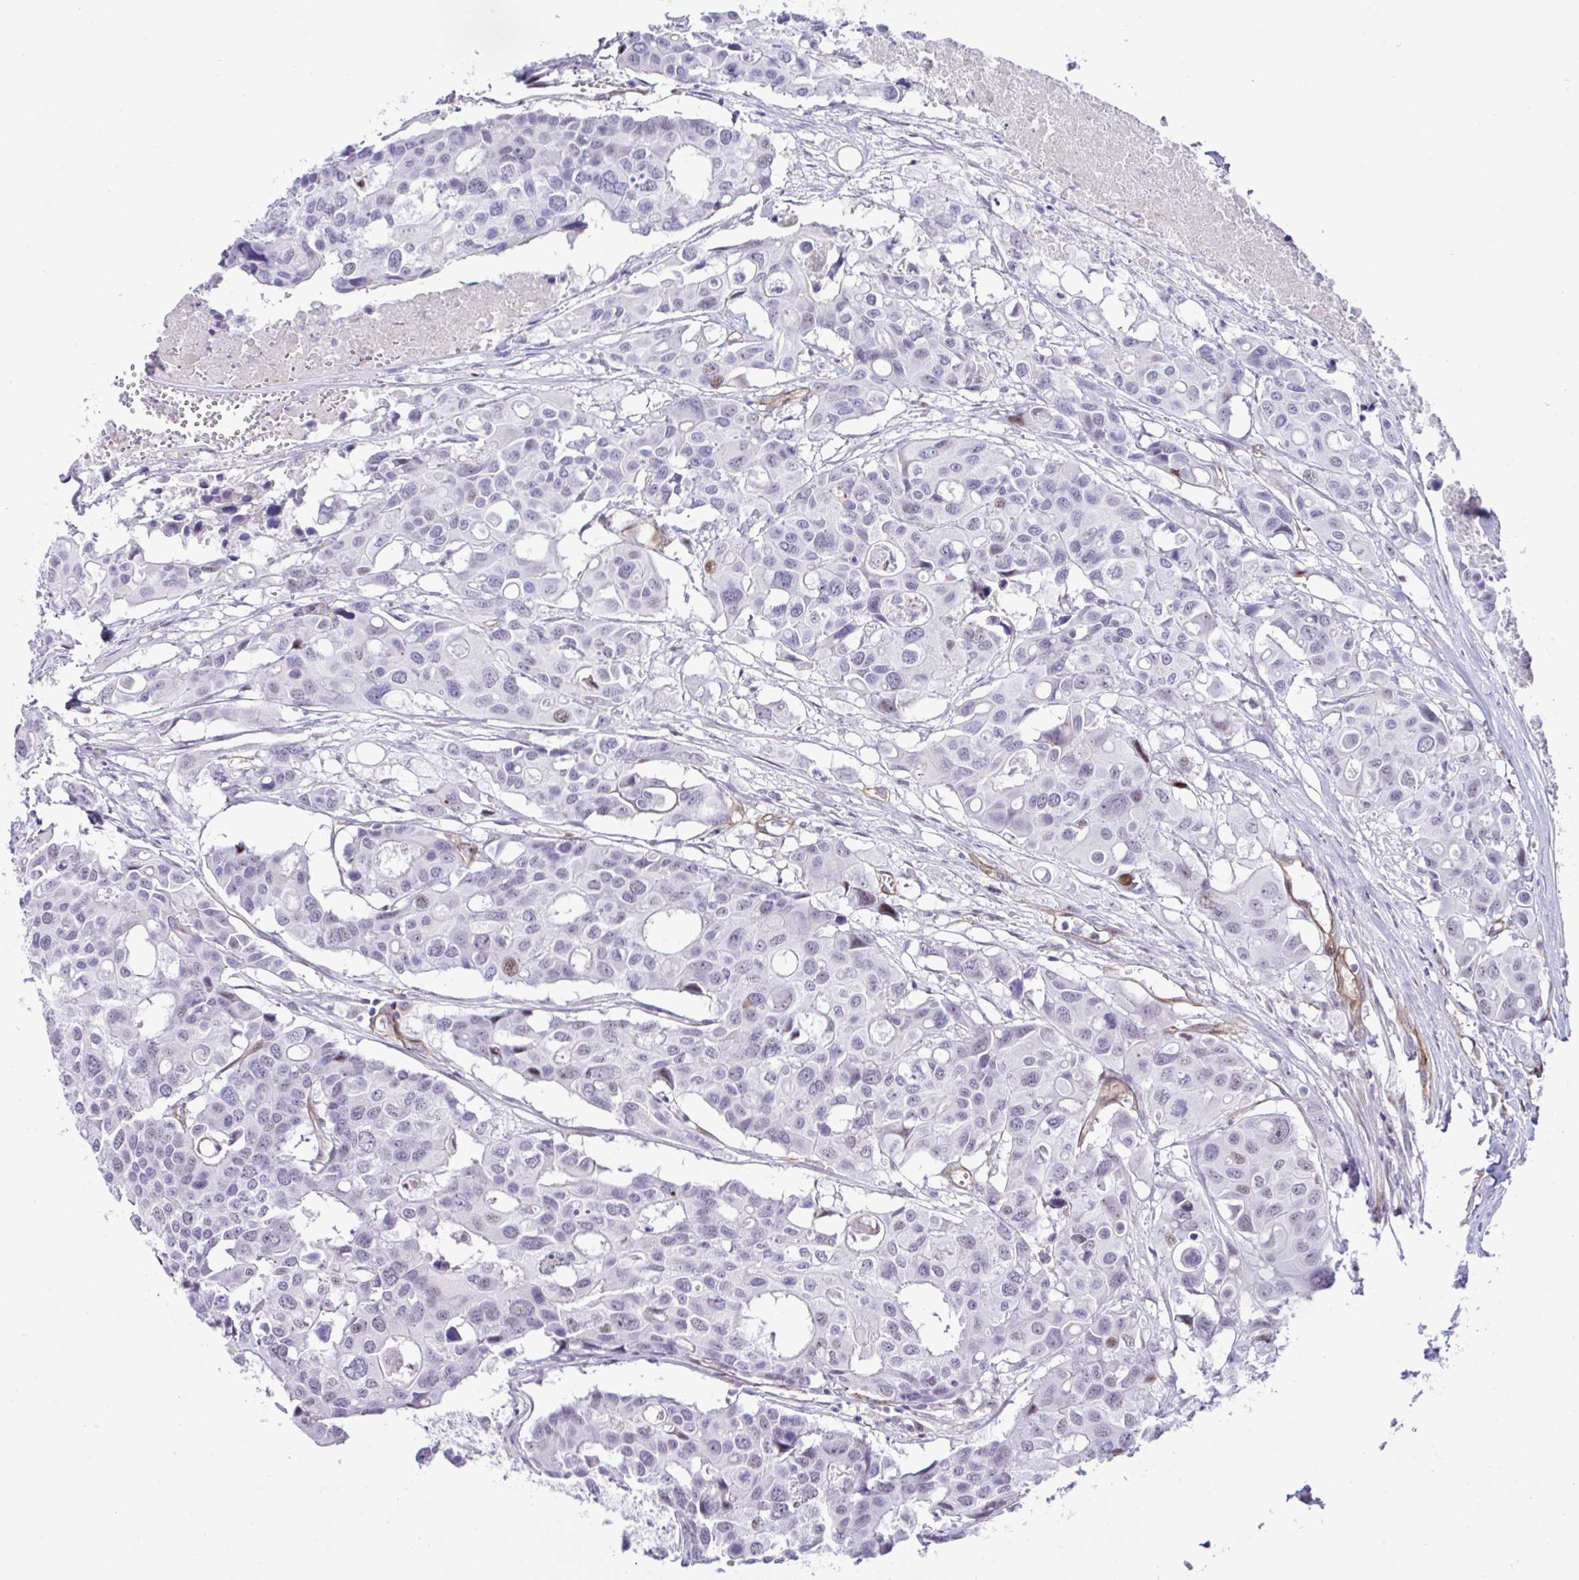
{"staining": {"intensity": "negative", "quantity": "none", "location": "none"}, "tissue": "colorectal cancer", "cell_type": "Tumor cells", "image_type": "cancer", "snomed": [{"axis": "morphology", "description": "Adenocarcinoma, NOS"}, {"axis": "topography", "description": "Colon"}], "caption": "High magnification brightfield microscopy of colorectal cancer stained with DAB (3,3'-diaminobenzidine) (brown) and counterstained with hematoxylin (blue): tumor cells show no significant positivity.", "gene": "FBXO34", "patient": {"sex": "male", "age": 77}}